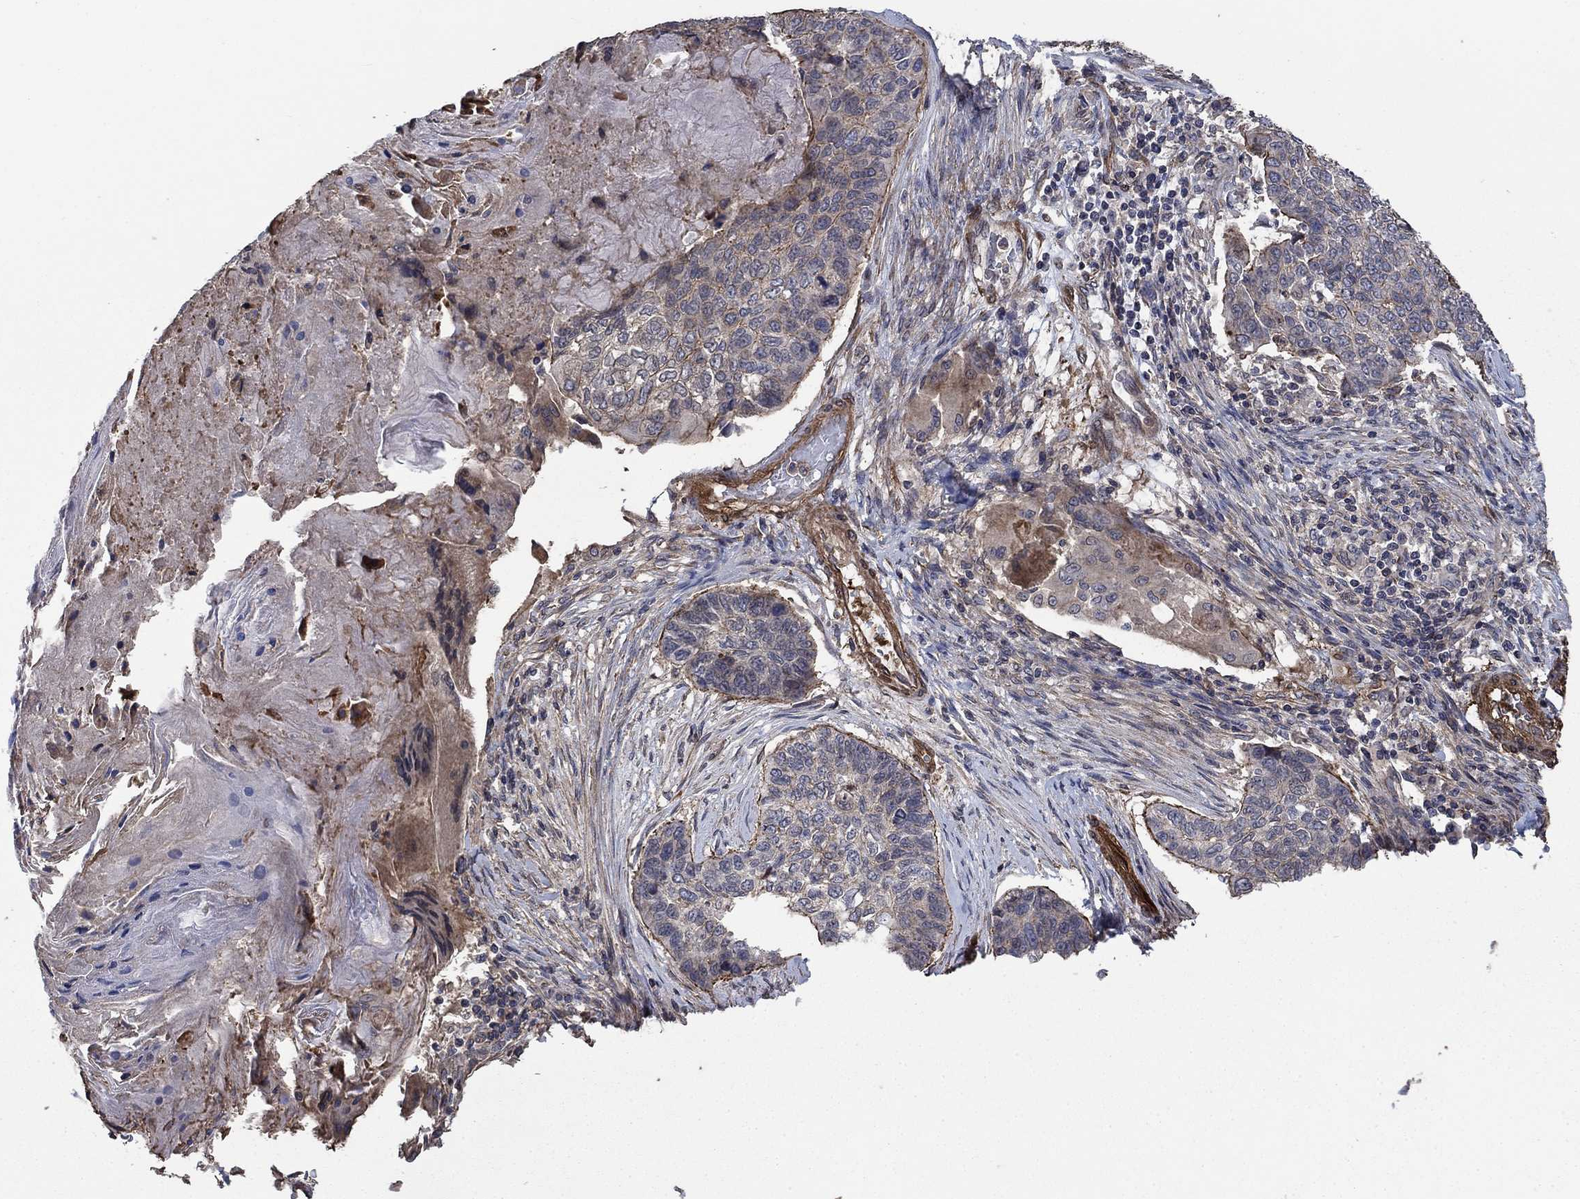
{"staining": {"intensity": "moderate", "quantity": "<25%", "location": "cytoplasmic/membranous"}, "tissue": "lung cancer", "cell_type": "Tumor cells", "image_type": "cancer", "snomed": [{"axis": "morphology", "description": "Squamous cell carcinoma, NOS"}, {"axis": "topography", "description": "Lung"}], "caption": "Protein analysis of lung cancer tissue demonstrates moderate cytoplasmic/membranous staining in about <25% of tumor cells. (DAB (3,3'-diaminobenzidine) IHC, brown staining for protein, blue staining for nuclei).", "gene": "PDE3A", "patient": {"sex": "male", "age": 69}}